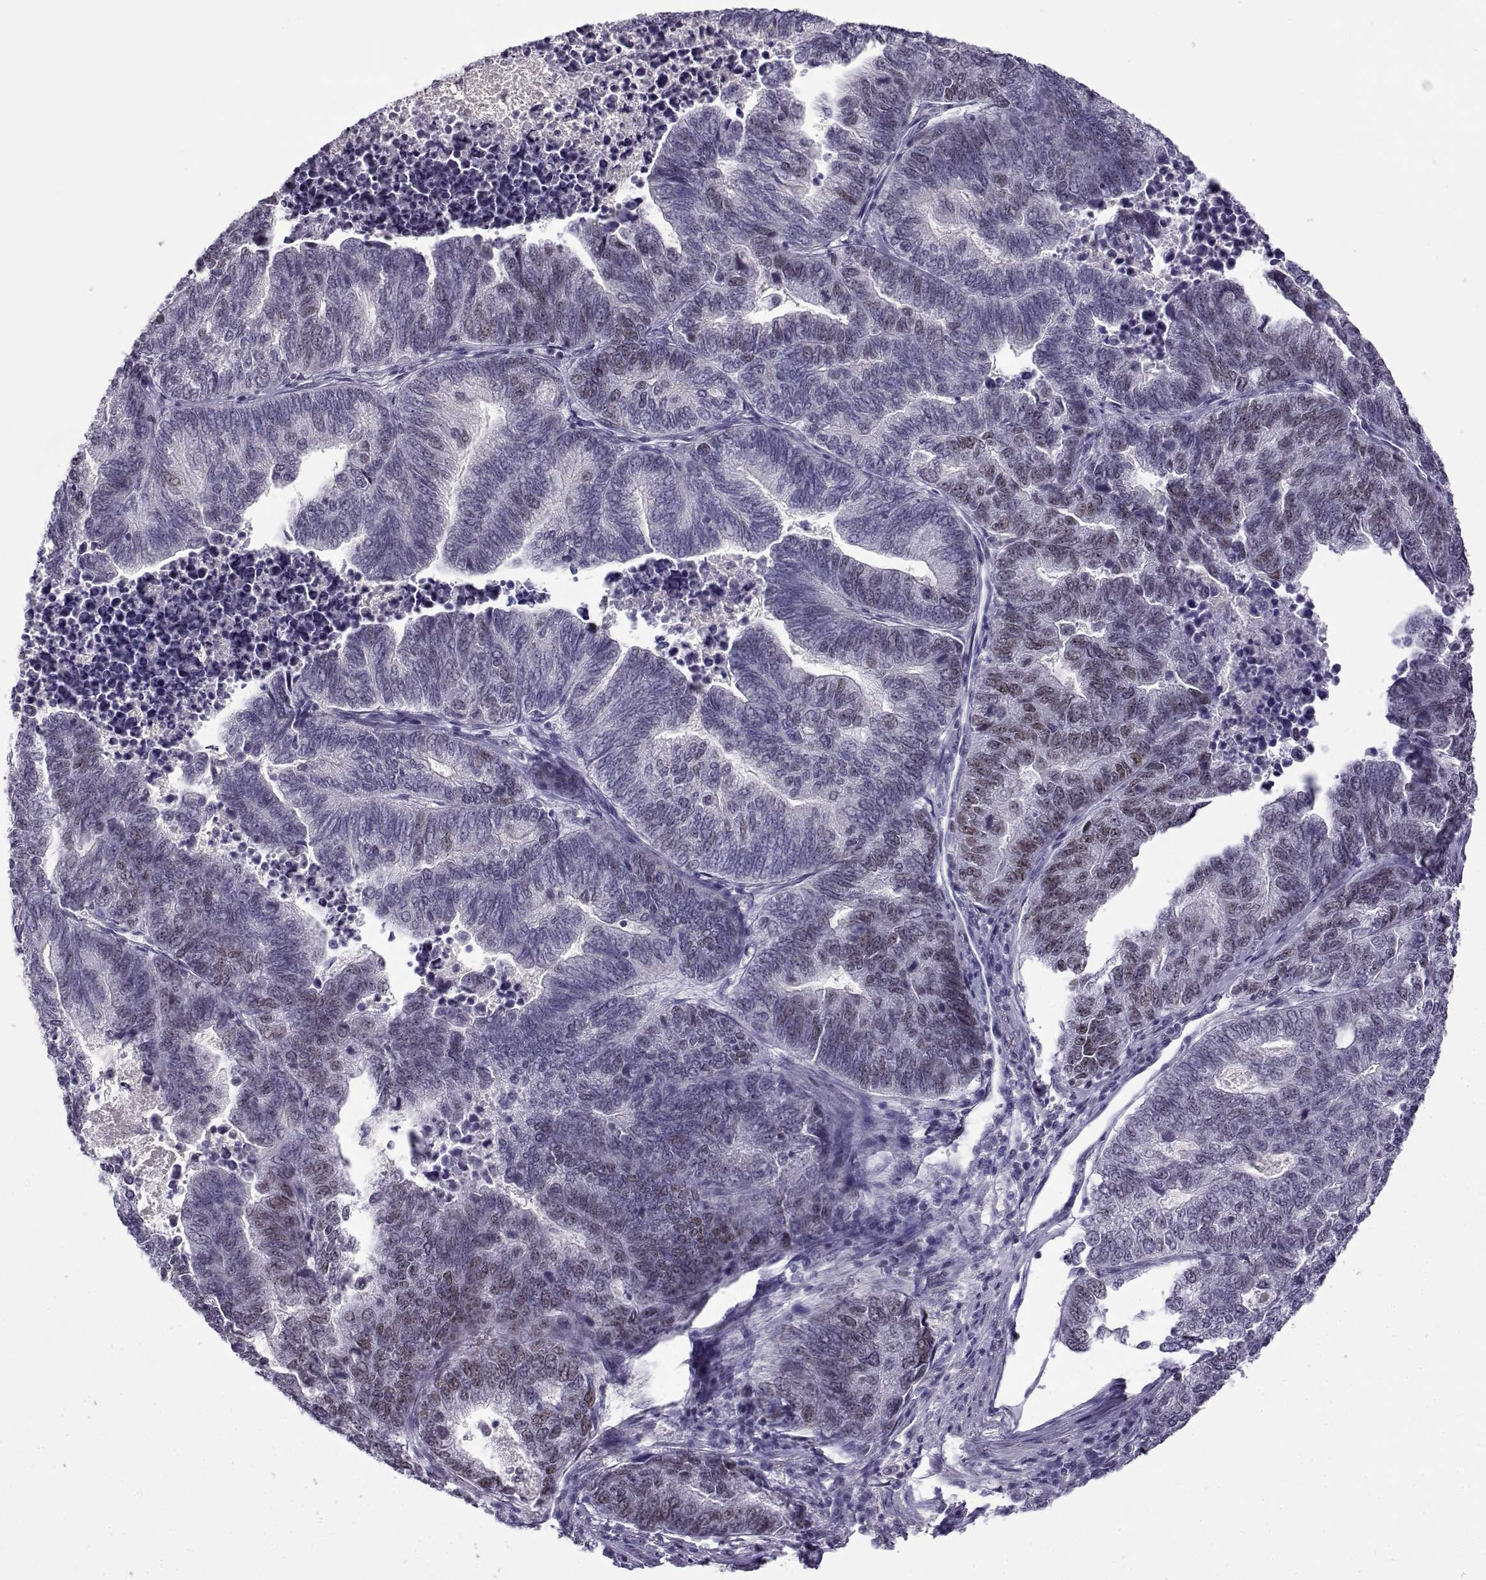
{"staining": {"intensity": "strong", "quantity": "25%-75%", "location": "nuclear"}, "tissue": "stomach cancer", "cell_type": "Tumor cells", "image_type": "cancer", "snomed": [{"axis": "morphology", "description": "Adenocarcinoma, NOS"}, {"axis": "topography", "description": "Stomach, upper"}], "caption": "Immunohistochemistry micrograph of stomach cancer (adenocarcinoma) stained for a protein (brown), which demonstrates high levels of strong nuclear staining in about 25%-75% of tumor cells.", "gene": "BACH1", "patient": {"sex": "female", "age": 67}}